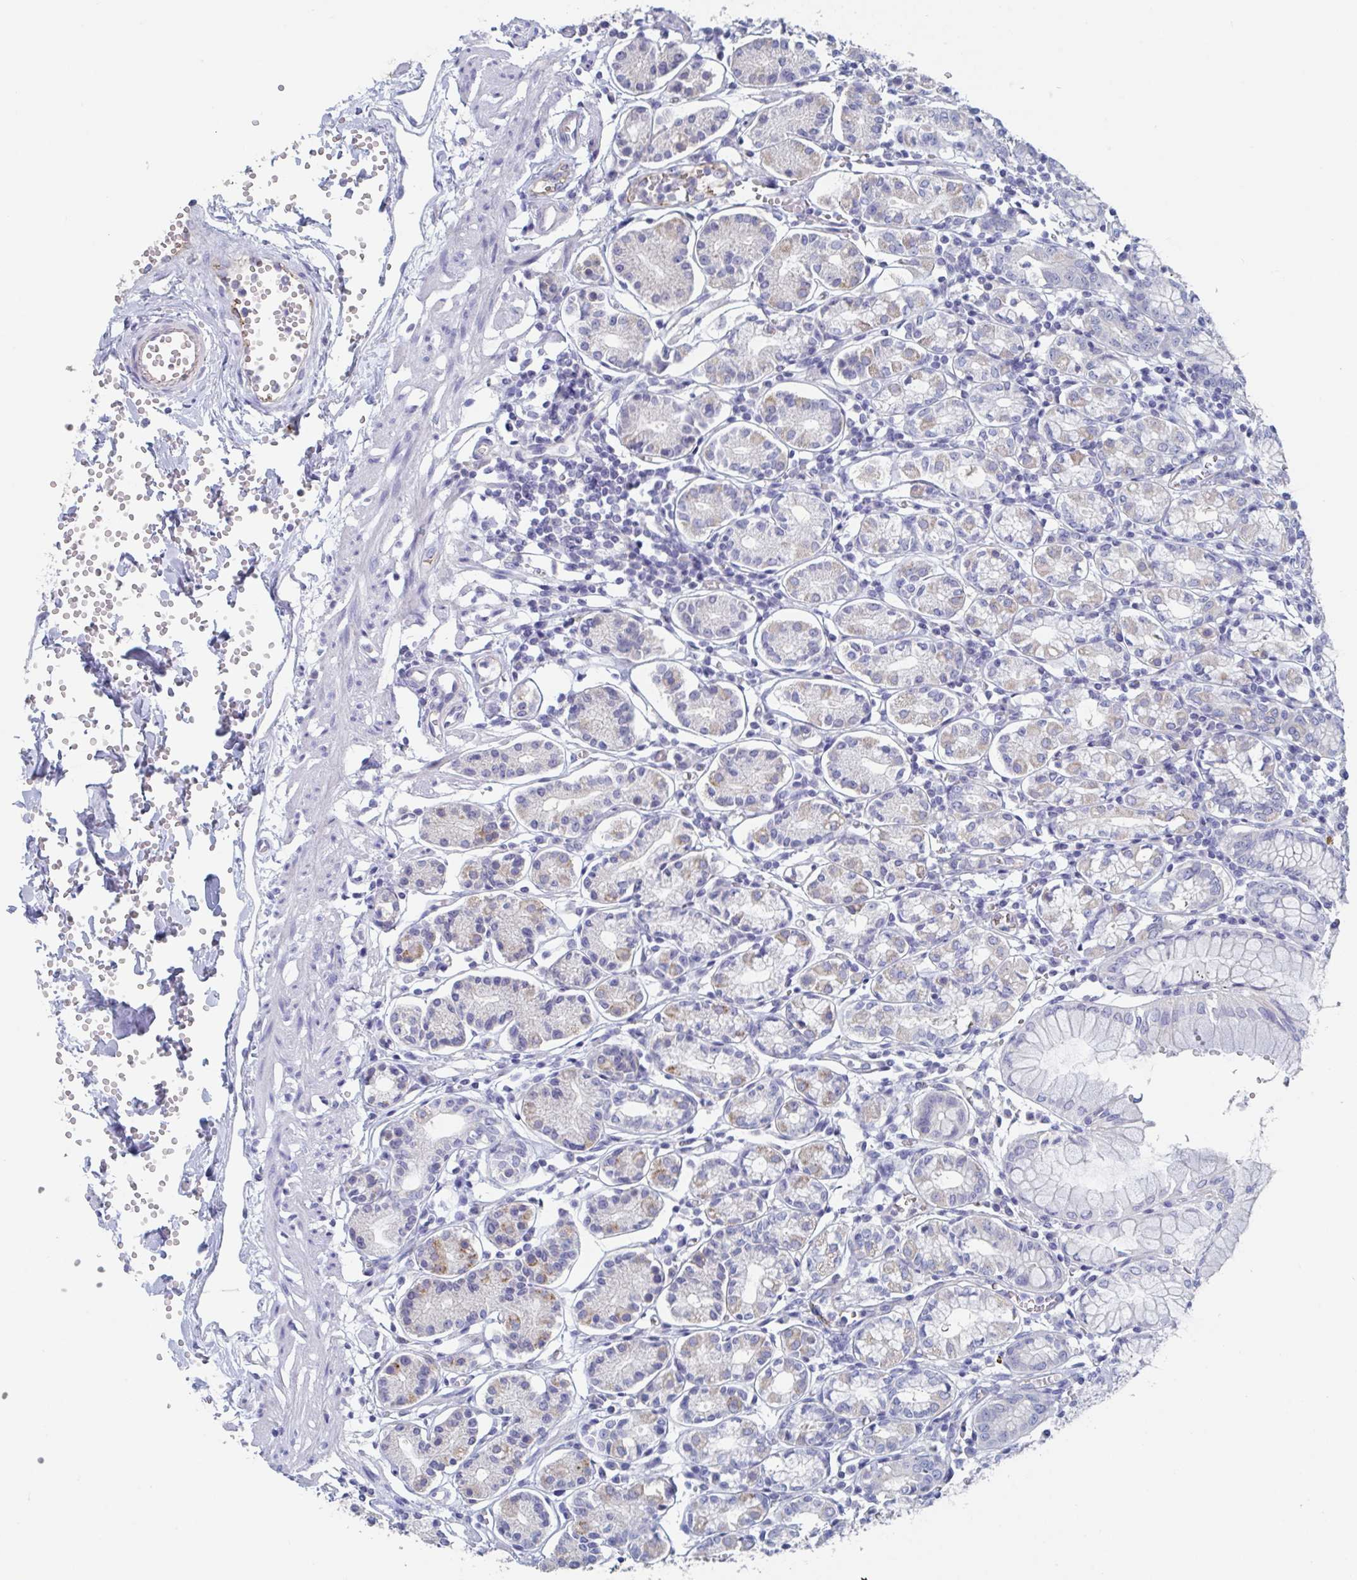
{"staining": {"intensity": "moderate", "quantity": "<25%", "location": "cytoplasmic/membranous"}, "tissue": "stomach", "cell_type": "Glandular cells", "image_type": "normal", "snomed": [{"axis": "morphology", "description": "Normal tissue, NOS"}, {"axis": "topography", "description": "Stomach"}], "caption": "A low amount of moderate cytoplasmic/membranous expression is present in about <25% of glandular cells in unremarkable stomach.", "gene": "ABHD16A", "patient": {"sex": "female", "age": 62}}